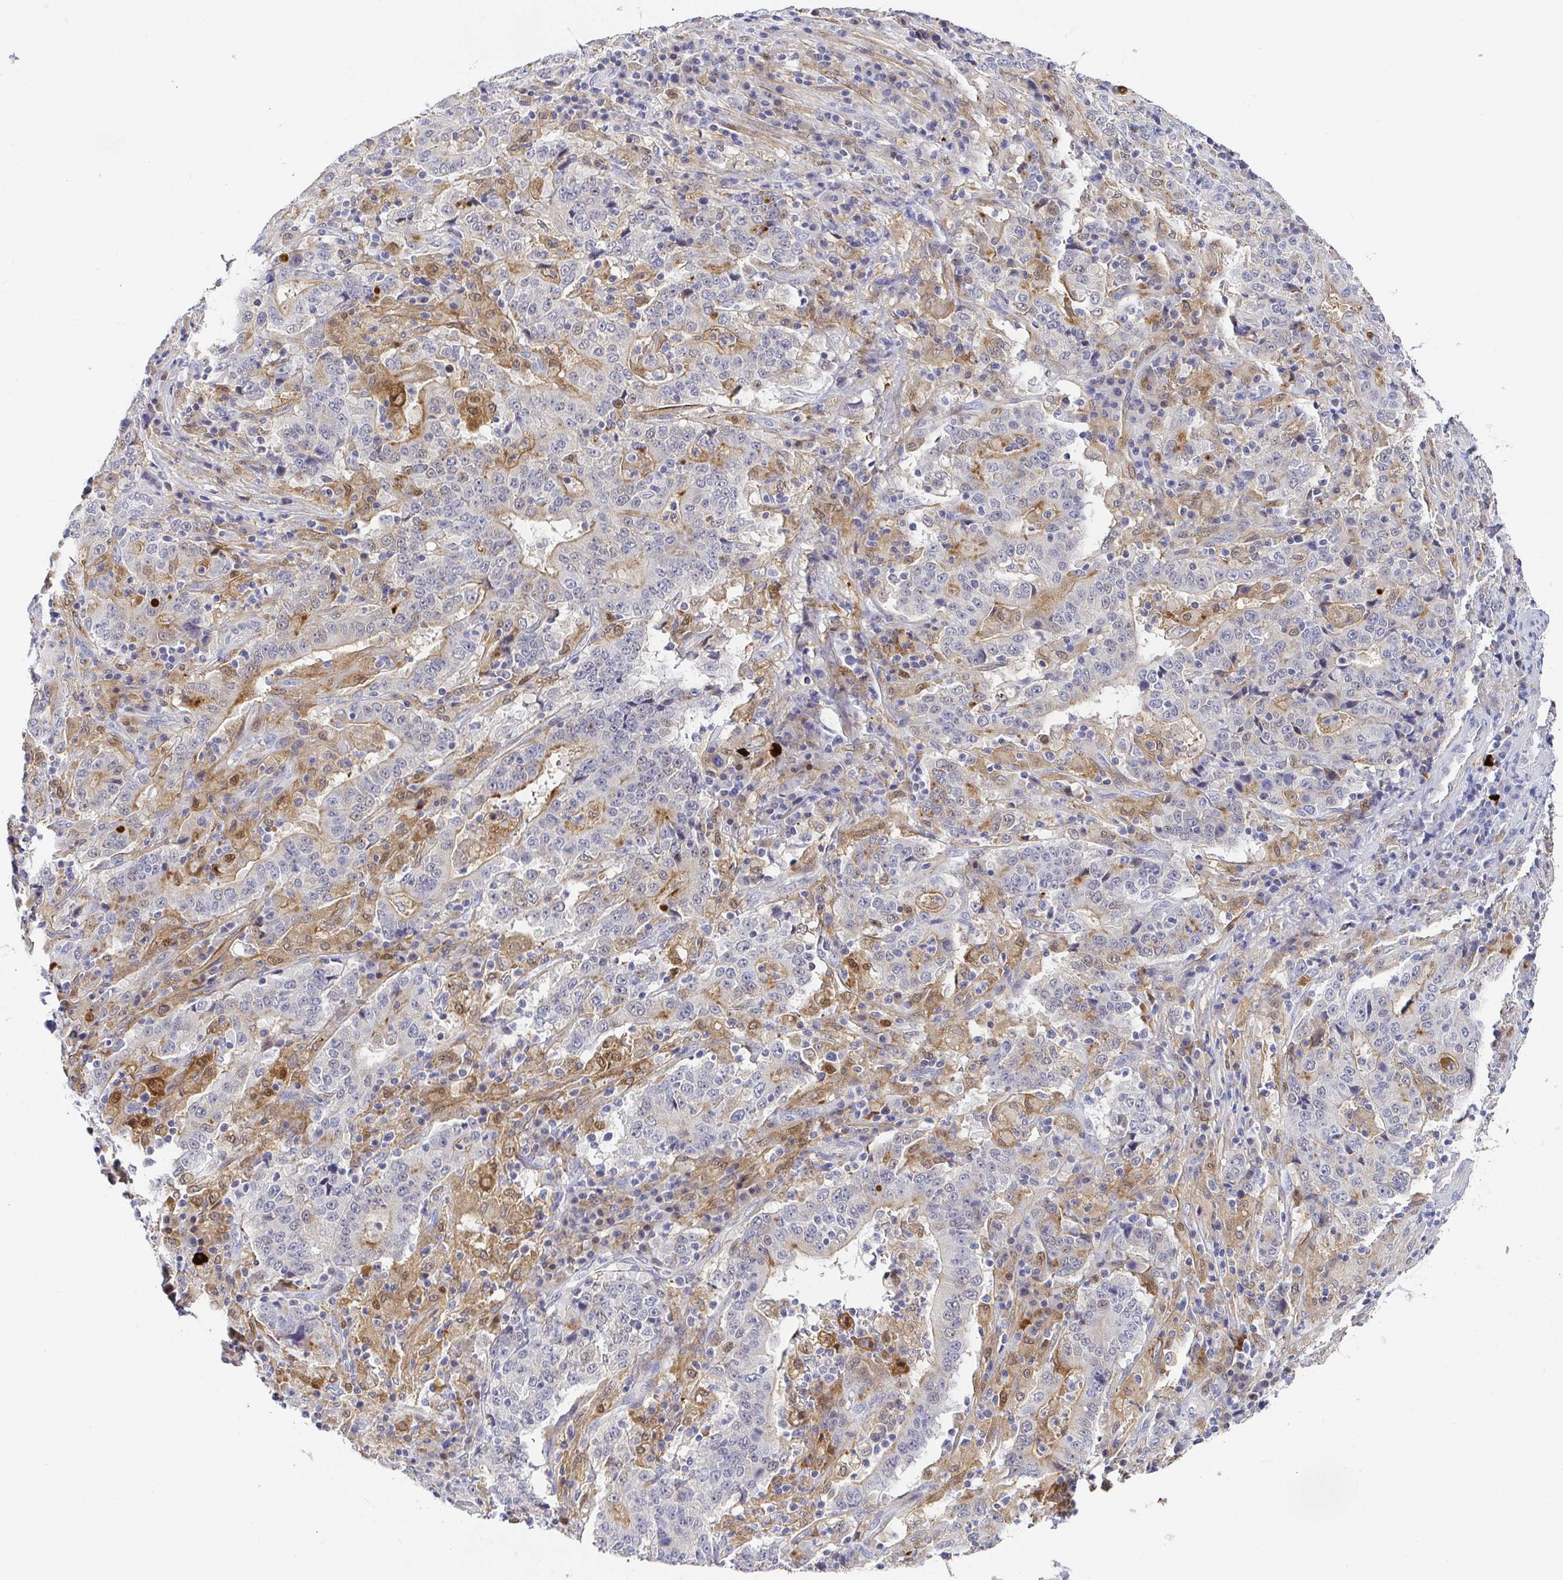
{"staining": {"intensity": "negative", "quantity": "none", "location": "none"}, "tissue": "stomach cancer", "cell_type": "Tumor cells", "image_type": "cancer", "snomed": [{"axis": "morphology", "description": "Normal tissue, NOS"}, {"axis": "morphology", "description": "Adenocarcinoma, NOS"}, {"axis": "topography", "description": "Stomach, upper"}, {"axis": "topography", "description": "Stomach"}], "caption": "Immunohistochemistry of human stomach cancer reveals no staining in tumor cells.", "gene": "RNASE7", "patient": {"sex": "male", "age": 59}}